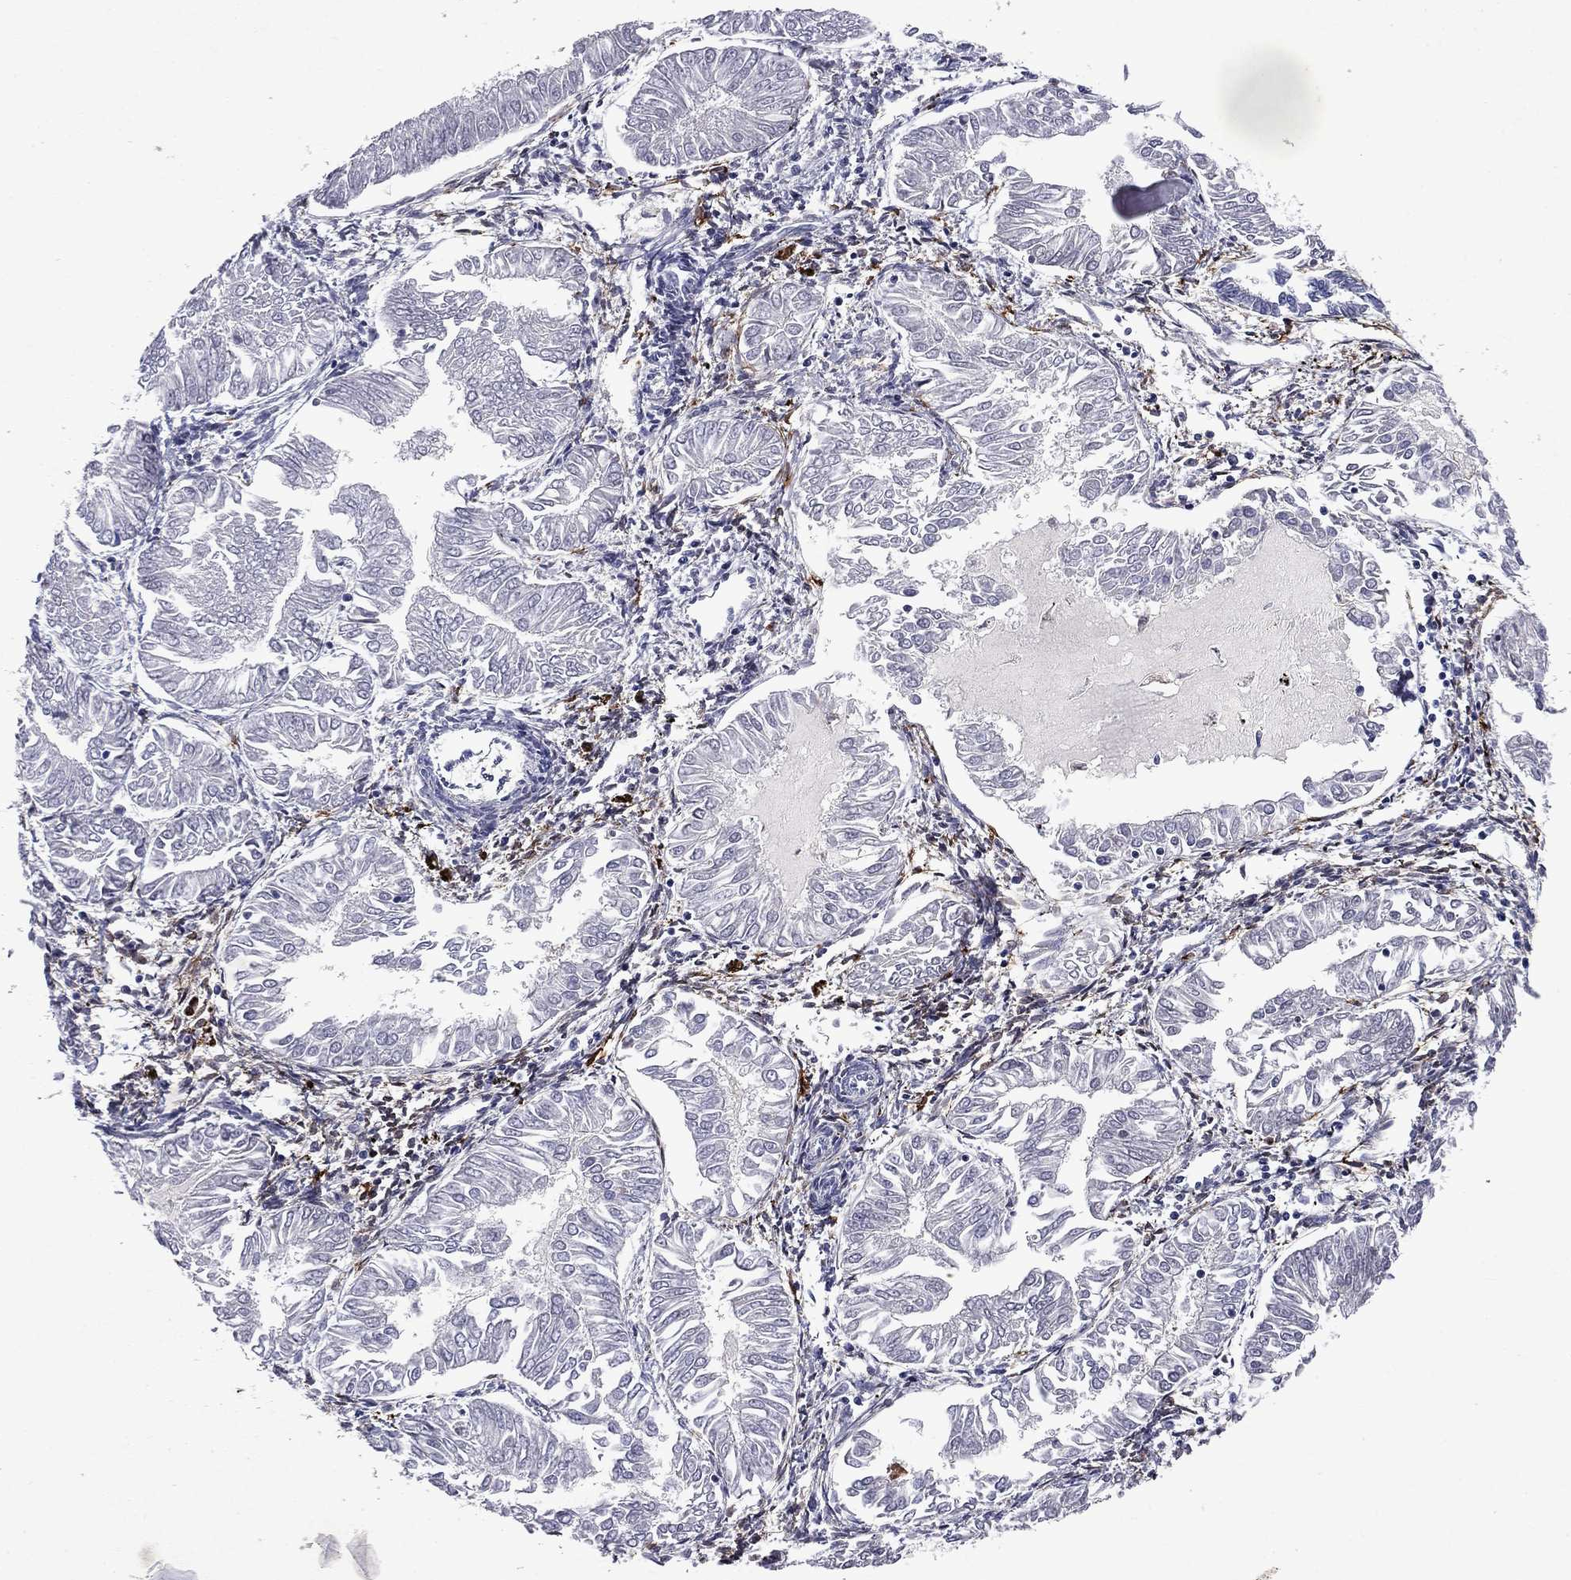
{"staining": {"intensity": "negative", "quantity": "none", "location": "none"}, "tissue": "endometrial cancer", "cell_type": "Tumor cells", "image_type": "cancer", "snomed": [{"axis": "morphology", "description": "Adenocarcinoma, NOS"}, {"axis": "topography", "description": "Endometrium"}], "caption": "A high-resolution image shows immunohistochemistry staining of endometrial adenocarcinoma, which exhibits no significant expression in tumor cells.", "gene": "ECM1", "patient": {"sex": "female", "age": 53}}